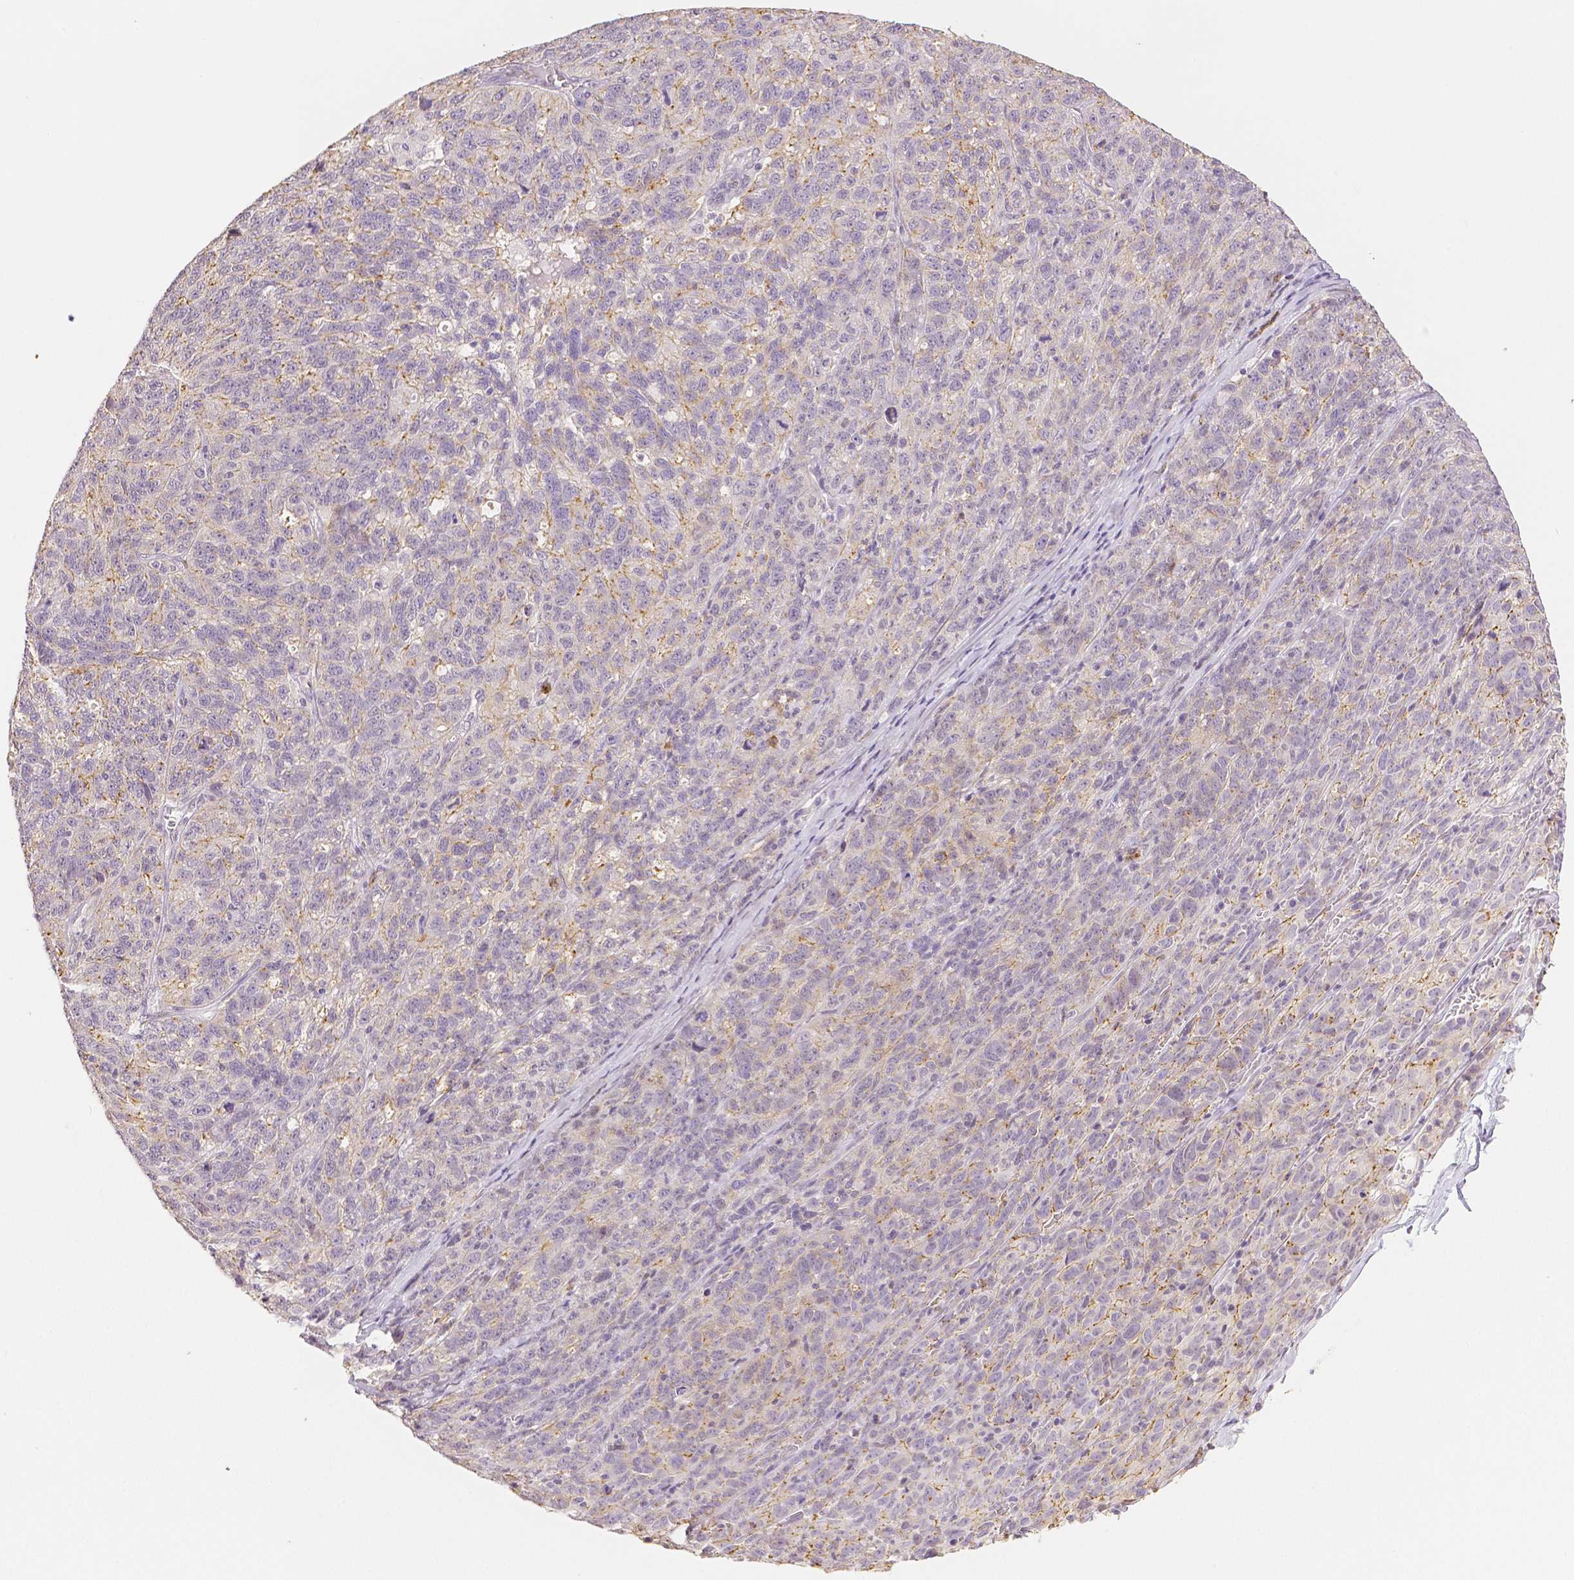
{"staining": {"intensity": "weak", "quantity": "<25%", "location": "cytoplasmic/membranous"}, "tissue": "ovarian cancer", "cell_type": "Tumor cells", "image_type": "cancer", "snomed": [{"axis": "morphology", "description": "Cystadenocarcinoma, serous, NOS"}, {"axis": "topography", "description": "Ovary"}], "caption": "The photomicrograph shows no staining of tumor cells in ovarian cancer. Nuclei are stained in blue.", "gene": "OCLN", "patient": {"sex": "female", "age": 71}}